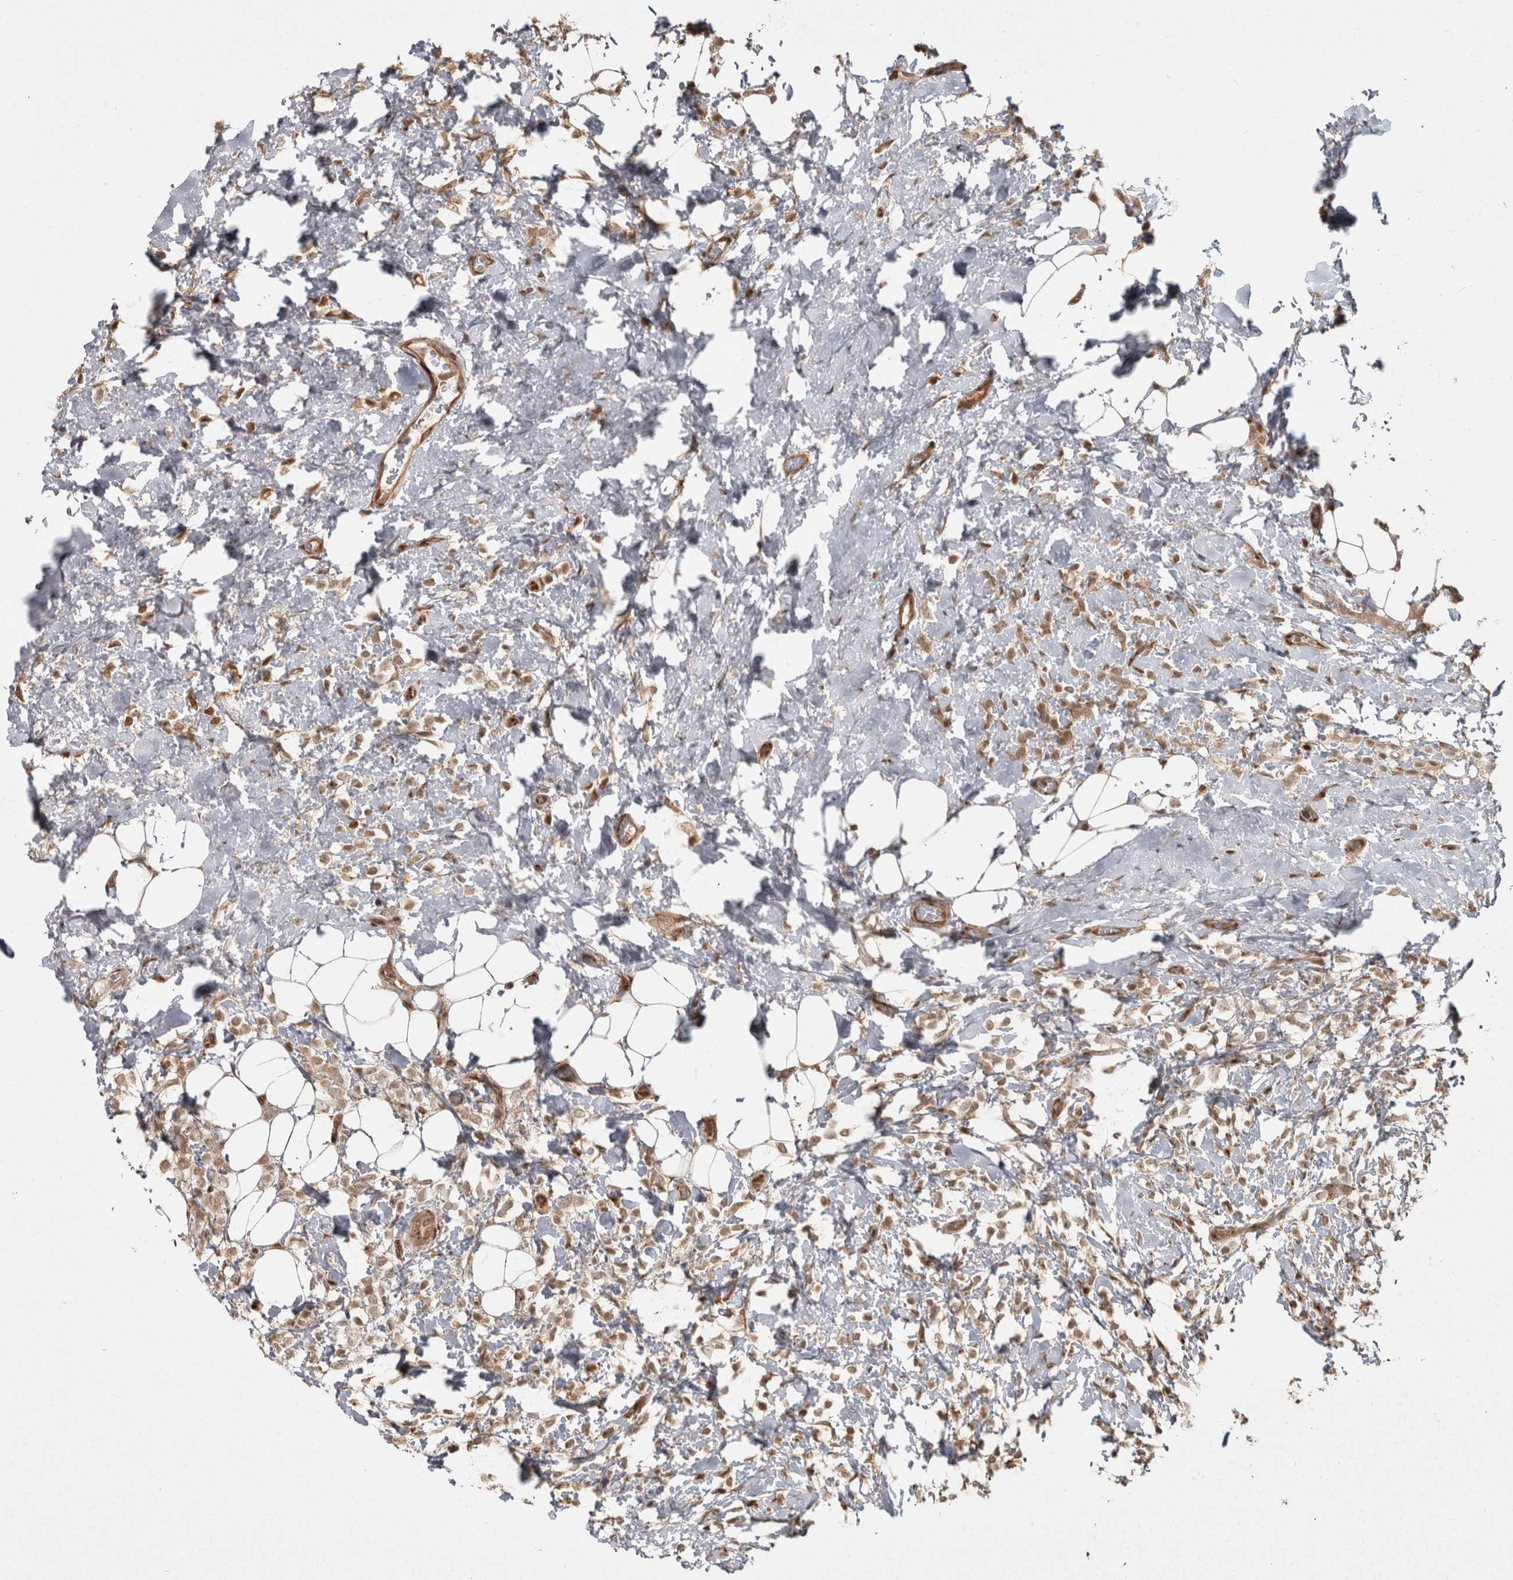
{"staining": {"intensity": "moderate", "quantity": ">75%", "location": "cytoplasmic/membranous"}, "tissue": "breast cancer", "cell_type": "Tumor cells", "image_type": "cancer", "snomed": [{"axis": "morphology", "description": "Normal tissue, NOS"}, {"axis": "morphology", "description": "Lobular carcinoma"}, {"axis": "topography", "description": "Breast"}], "caption": "Approximately >75% of tumor cells in human breast lobular carcinoma exhibit moderate cytoplasmic/membranous protein expression as visualized by brown immunohistochemical staining.", "gene": "CAMSAP2", "patient": {"sex": "female", "age": 50}}